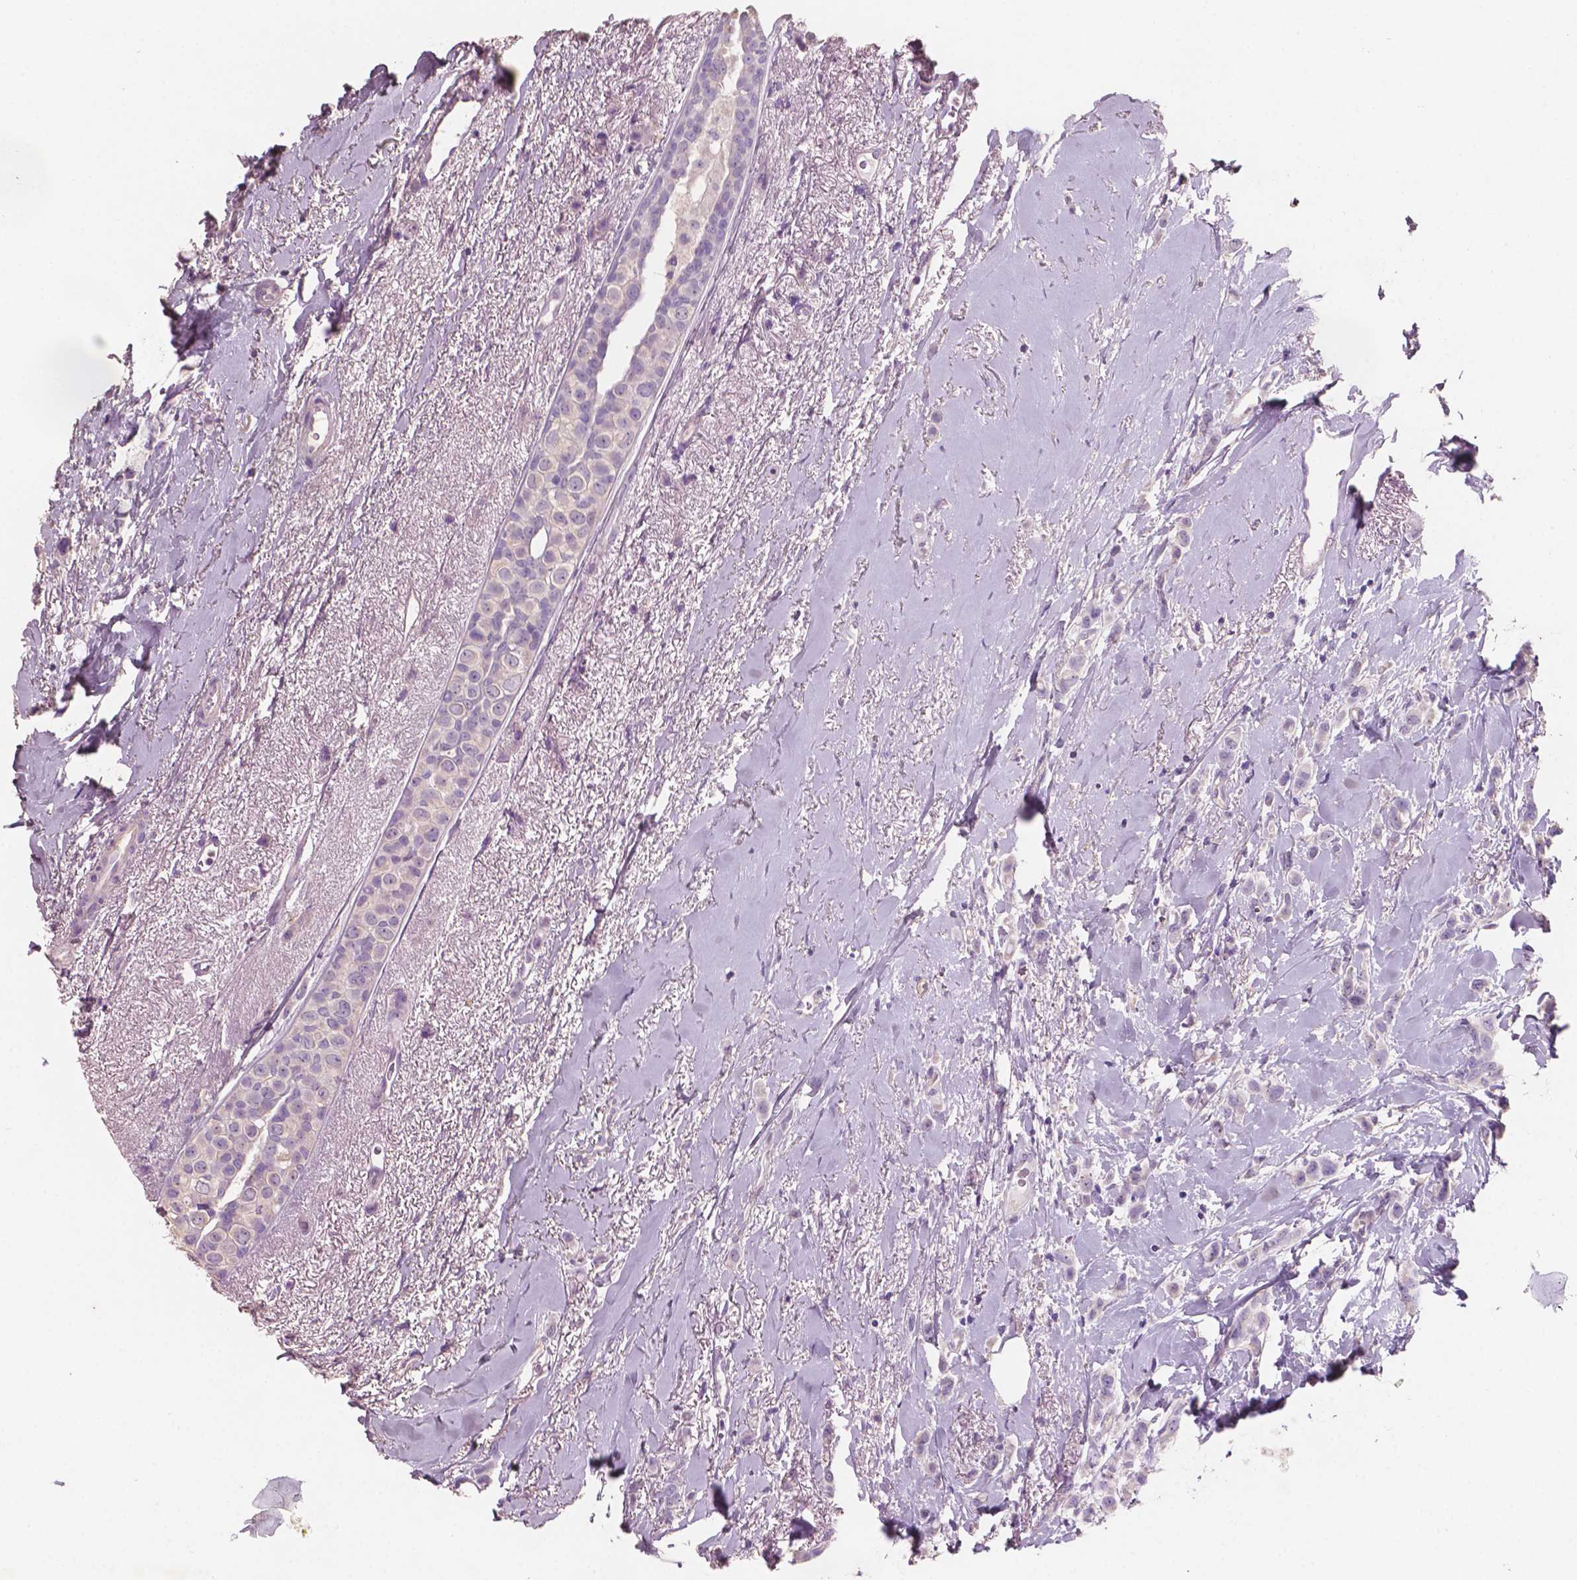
{"staining": {"intensity": "negative", "quantity": "none", "location": "none"}, "tissue": "breast cancer", "cell_type": "Tumor cells", "image_type": "cancer", "snomed": [{"axis": "morphology", "description": "Lobular carcinoma"}, {"axis": "topography", "description": "Breast"}], "caption": "This micrograph is of breast cancer stained with immunohistochemistry to label a protein in brown with the nuclei are counter-stained blue. There is no positivity in tumor cells.", "gene": "SBSN", "patient": {"sex": "female", "age": 66}}